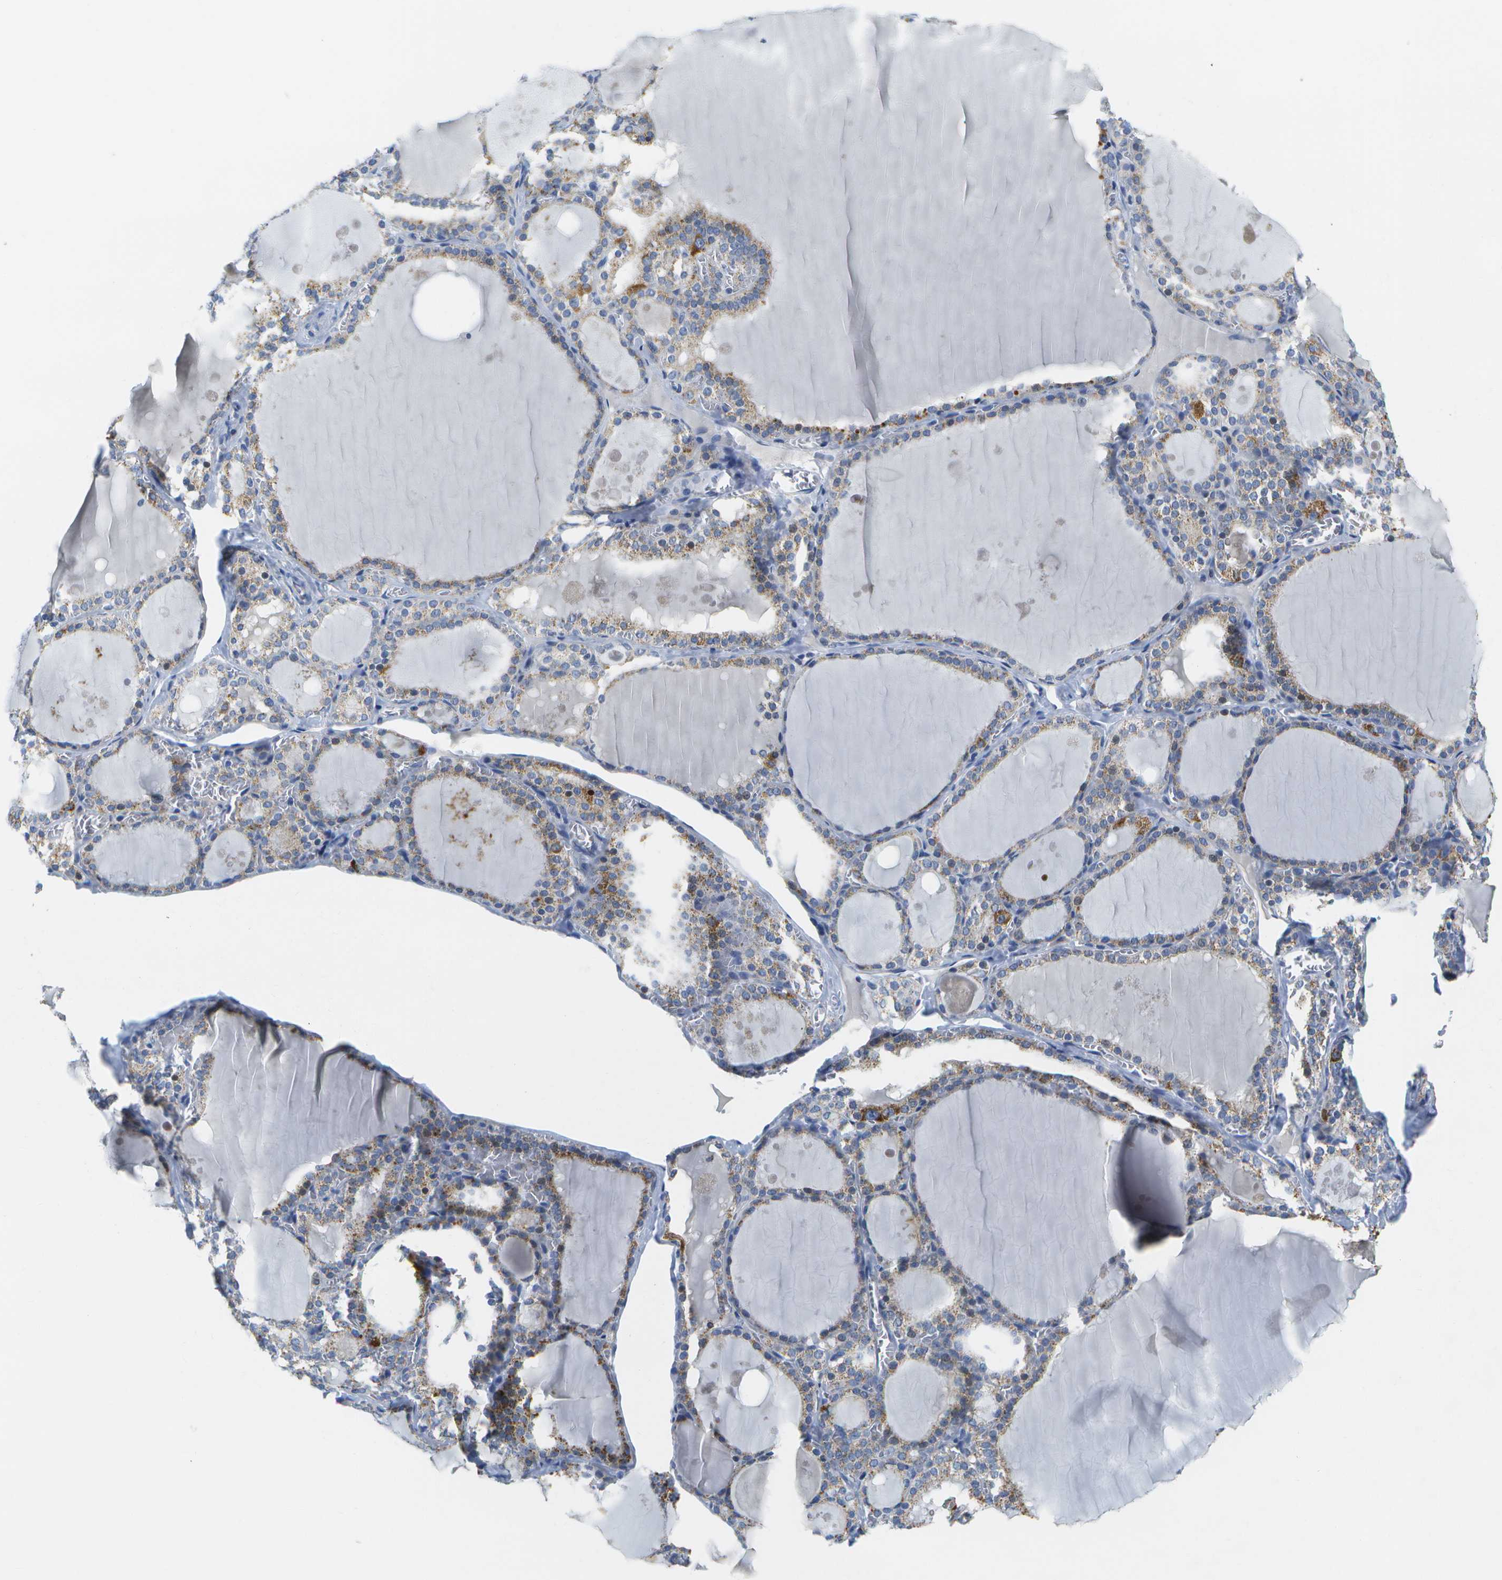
{"staining": {"intensity": "negative", "quantity": "none", "location": "none"}, "tissue": "thyroid gland", "cell_type": "Glandular cells", "image_type": "normal", "snomed": [{"axis": "morphology", "description": "Normal tissue, NOS"}, {"axis": "topography", "description": "Thyroid gland"}], "caption": "This is an immunohistochemistry (IHC) micrograph of benign thyroid gland. There is no positivity in glandular cells.", "gene": "MS4A1", "patient": {"sex": "male", "age": 56}}